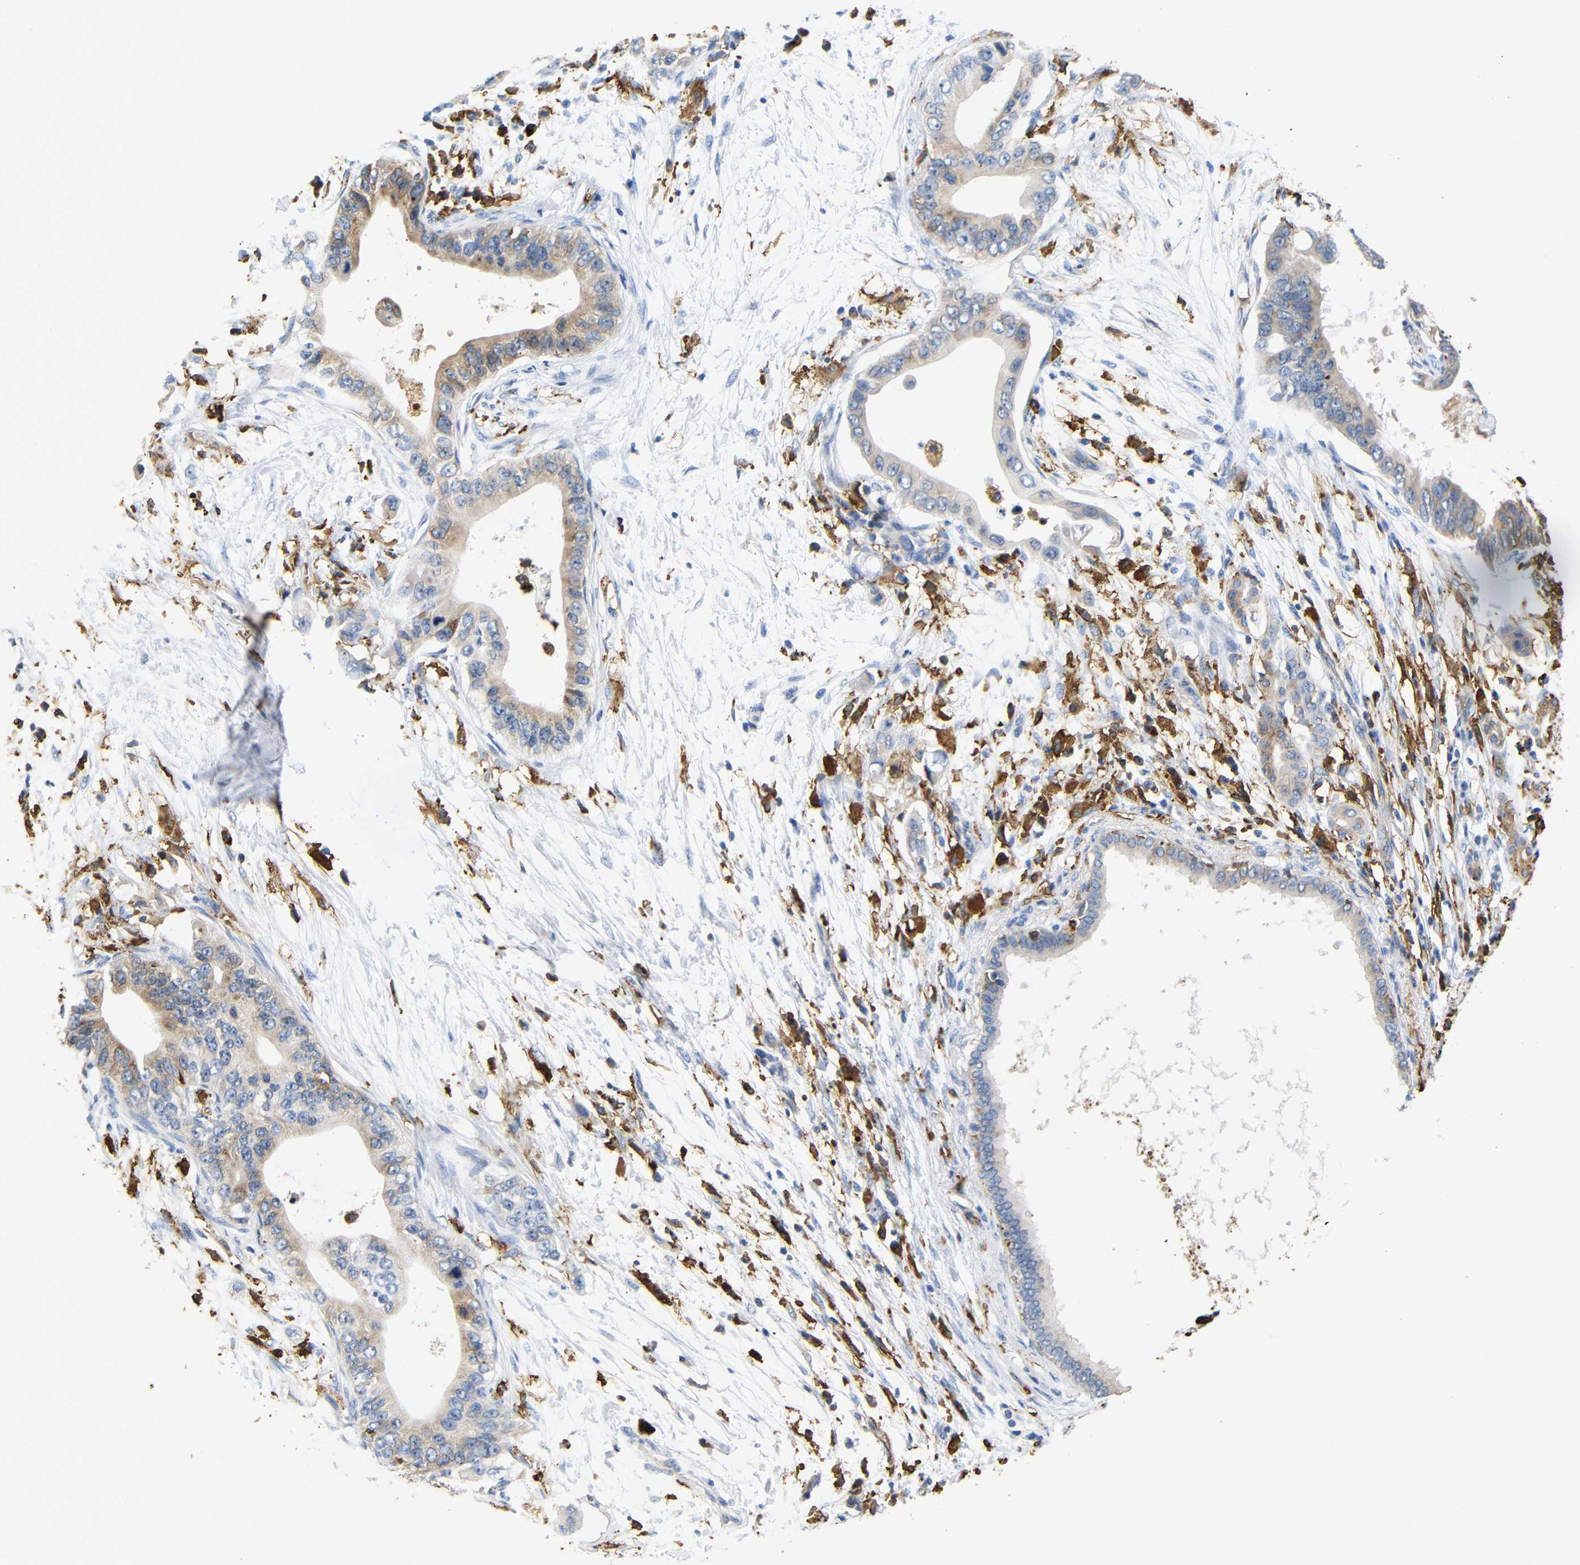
{"staining": {"intensity": "moderate", "quantity": ">75%", "location": "cytoplasmic/membranous"}, "tissue": "pancreatic cancer", "cell_type": "Tumor cells", "image_type": "cancer", "snomed": [{"axis": "morphology", "description": "Adenocarcinoma, NOS"}, {"axis": "topography", "description": "Pancreas"}], "caption": "Adenocarcinoma (pancreatic) stained for a protein shows moderate cytoplasmic/membranous positivity in tumor cells.", "gene": "HLA-DQB1", "patient": {"sex": "male", "age": 77}}